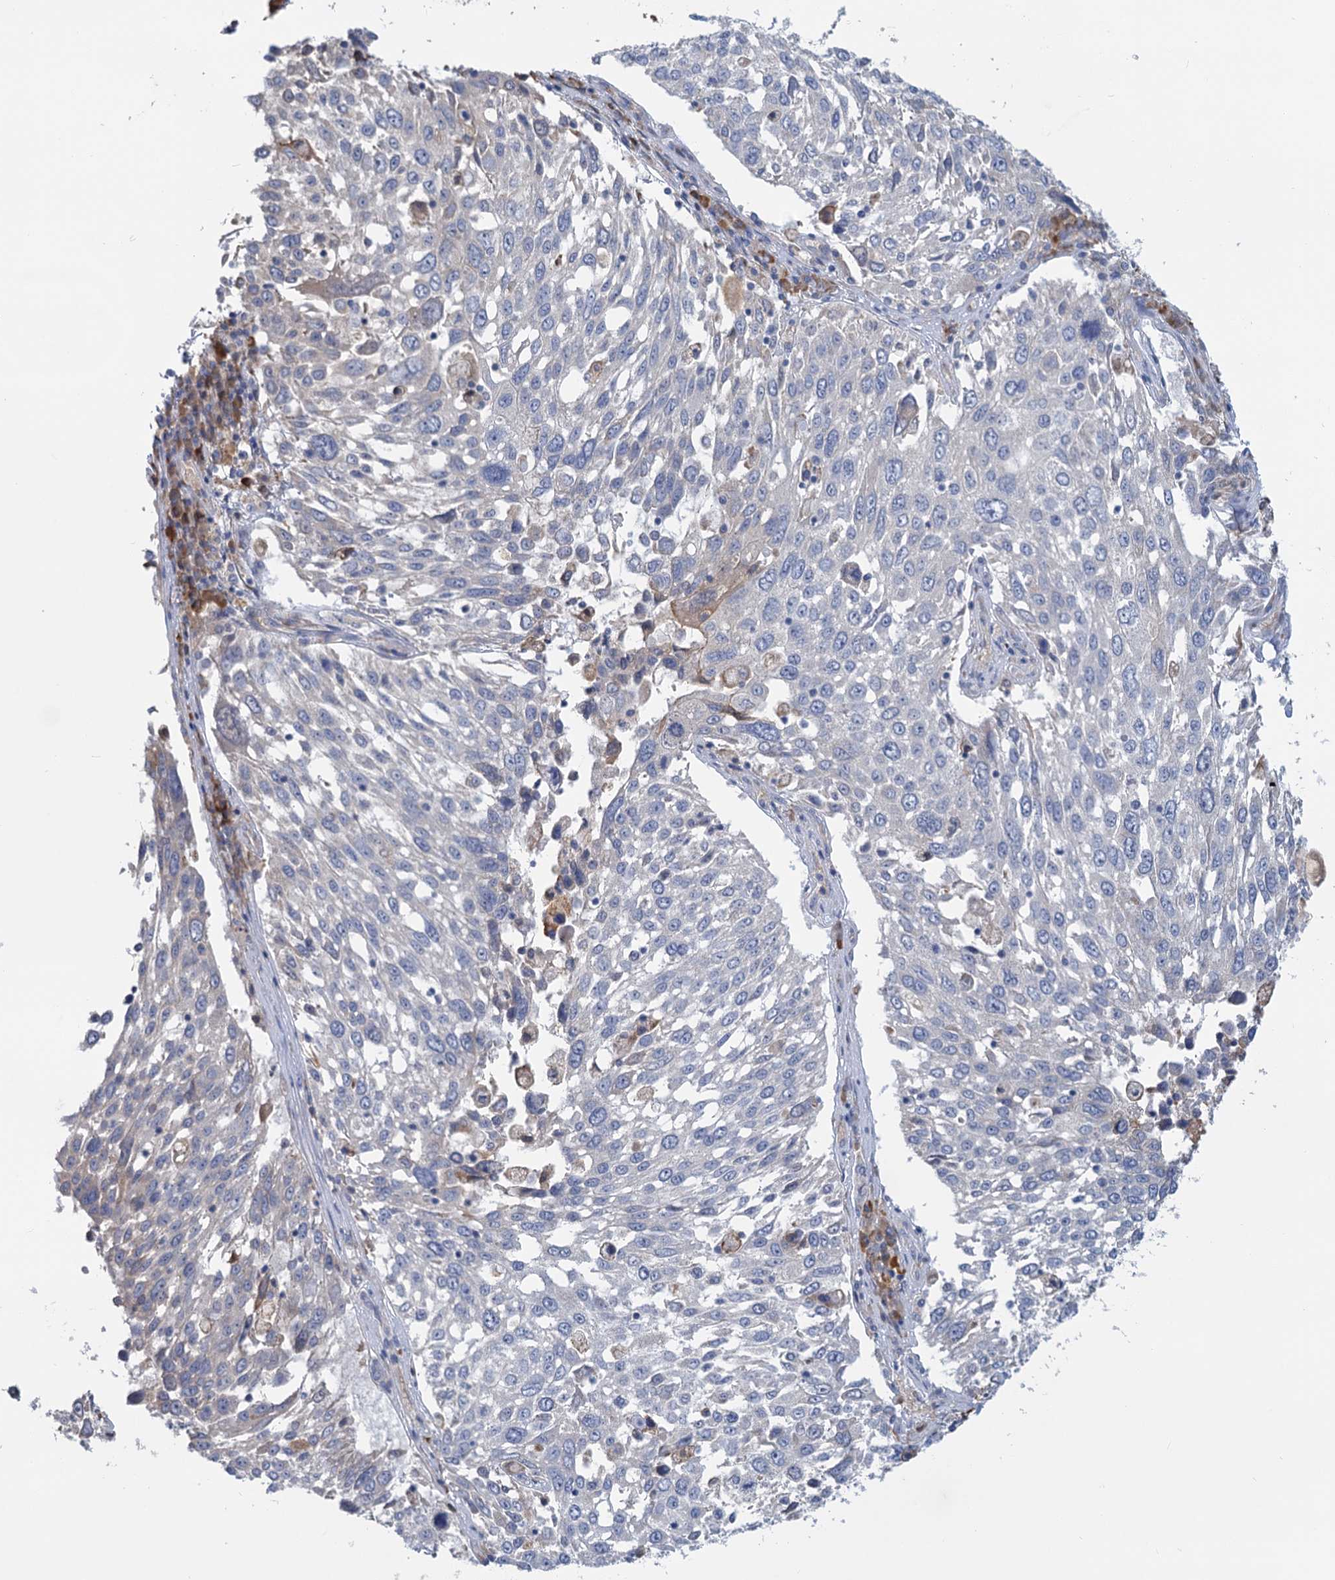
{"staining": {"intensity": "negative", "quantity": "none", "location": "none"}, "tissue": "lung cancer", "cell_type": "Tumor cells", "image_type": "cancer", "snomed": [{"axis": "morphology", "description": "Squamous cell carcinoma, NOS"}, {"axis": "topography", "description": "Lung"}], "caption": "Human squamous cell carcinoma (lung) stained for a protein using IHC shows no staining in tumor cells.", "gene": "ANKRD16", "patient": {"sex": "male", "age": 65}}